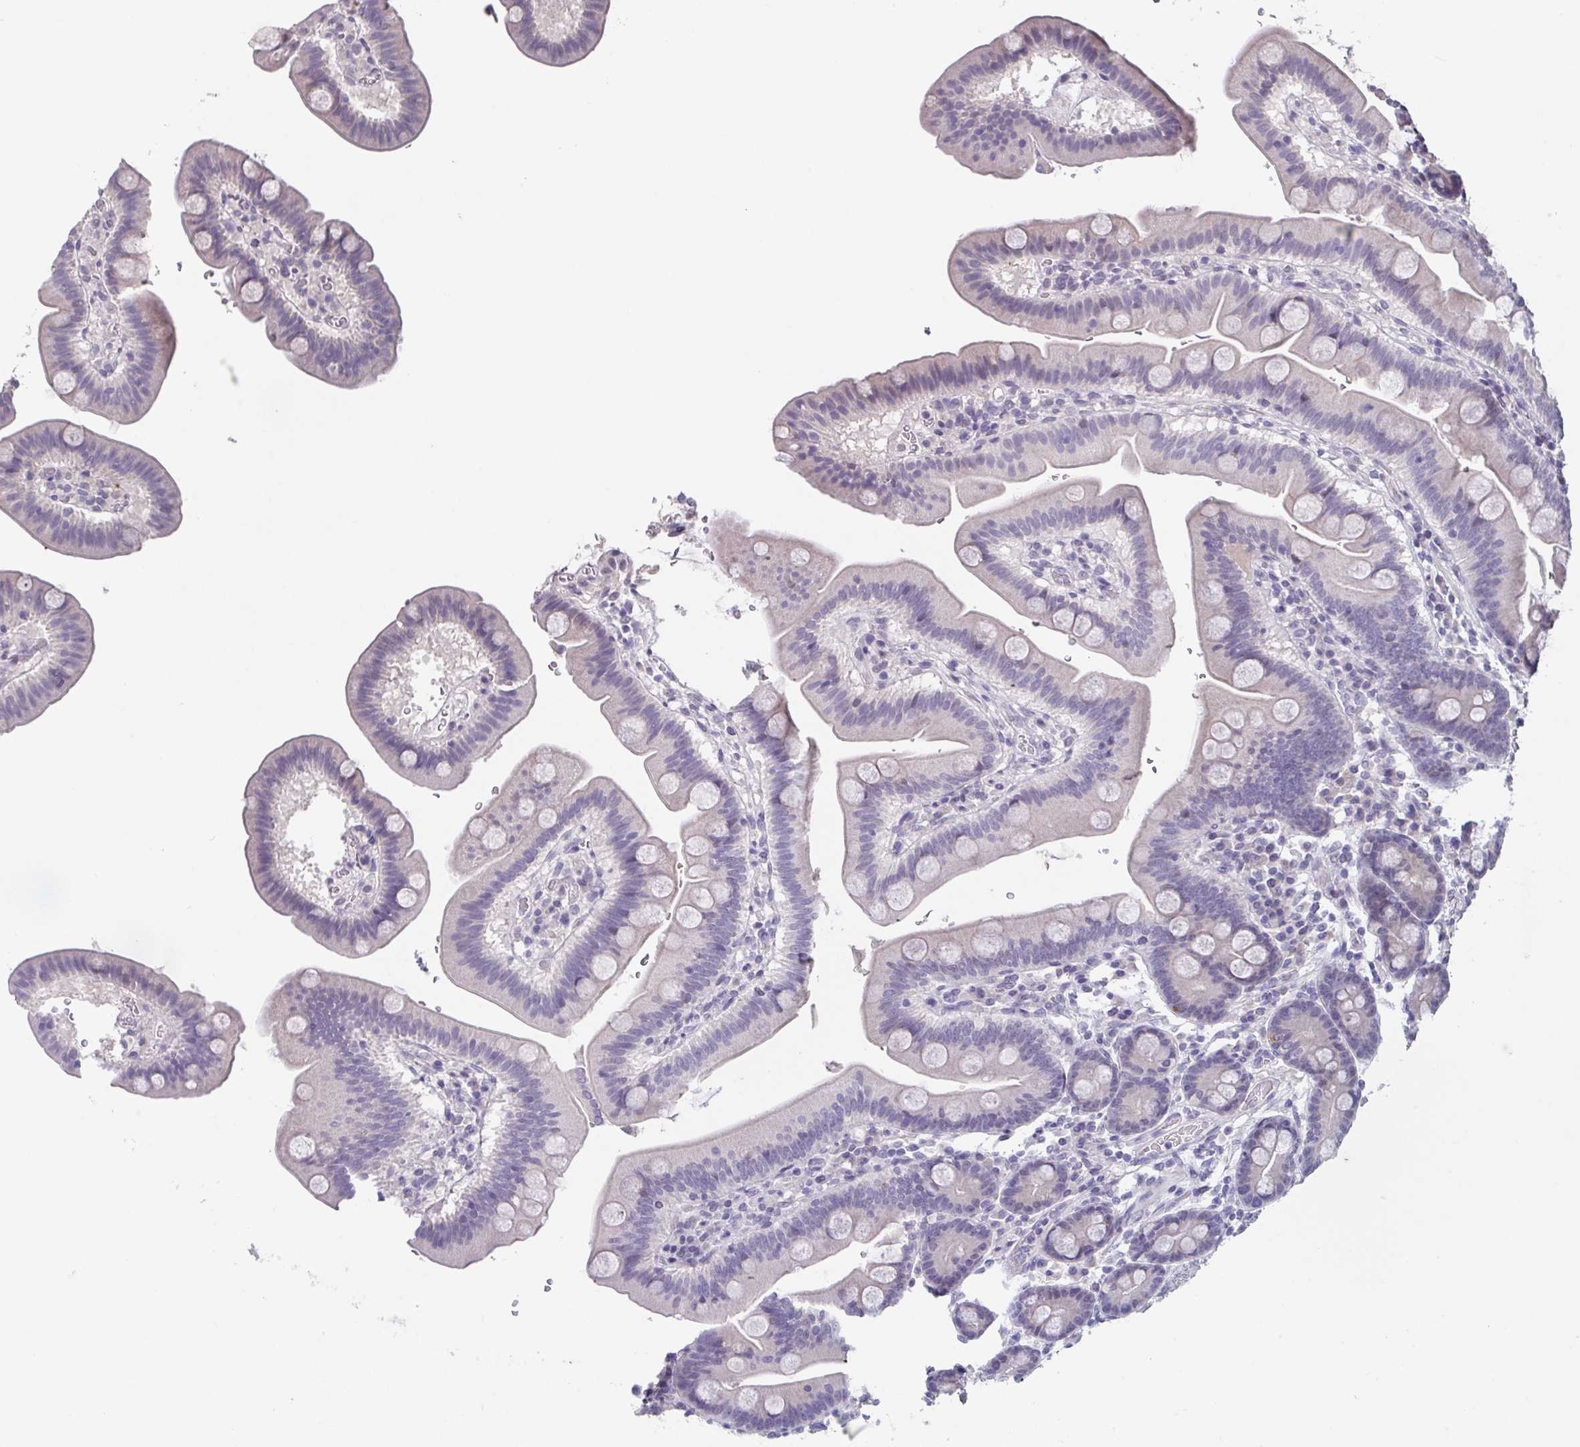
{"staining": {"intensity": "negative", "quantity": "none", "location": "none"}, "tissue": "duodenum", "cell_type": "Glandular cells", "image_type": "normal", "snomed": [{"axis": "morphology", "description": "Normal tissue, NOS"}, {"axis": "topography", "description": "Pancreas"}, {"axis": "topography", "description": "Duodenum"}], "caption": "Protein analysis of benign duodenum displays no significant expression in glandular cells.", "gene": "GHRL", "patient": {"sex": "male", "age": 59}}